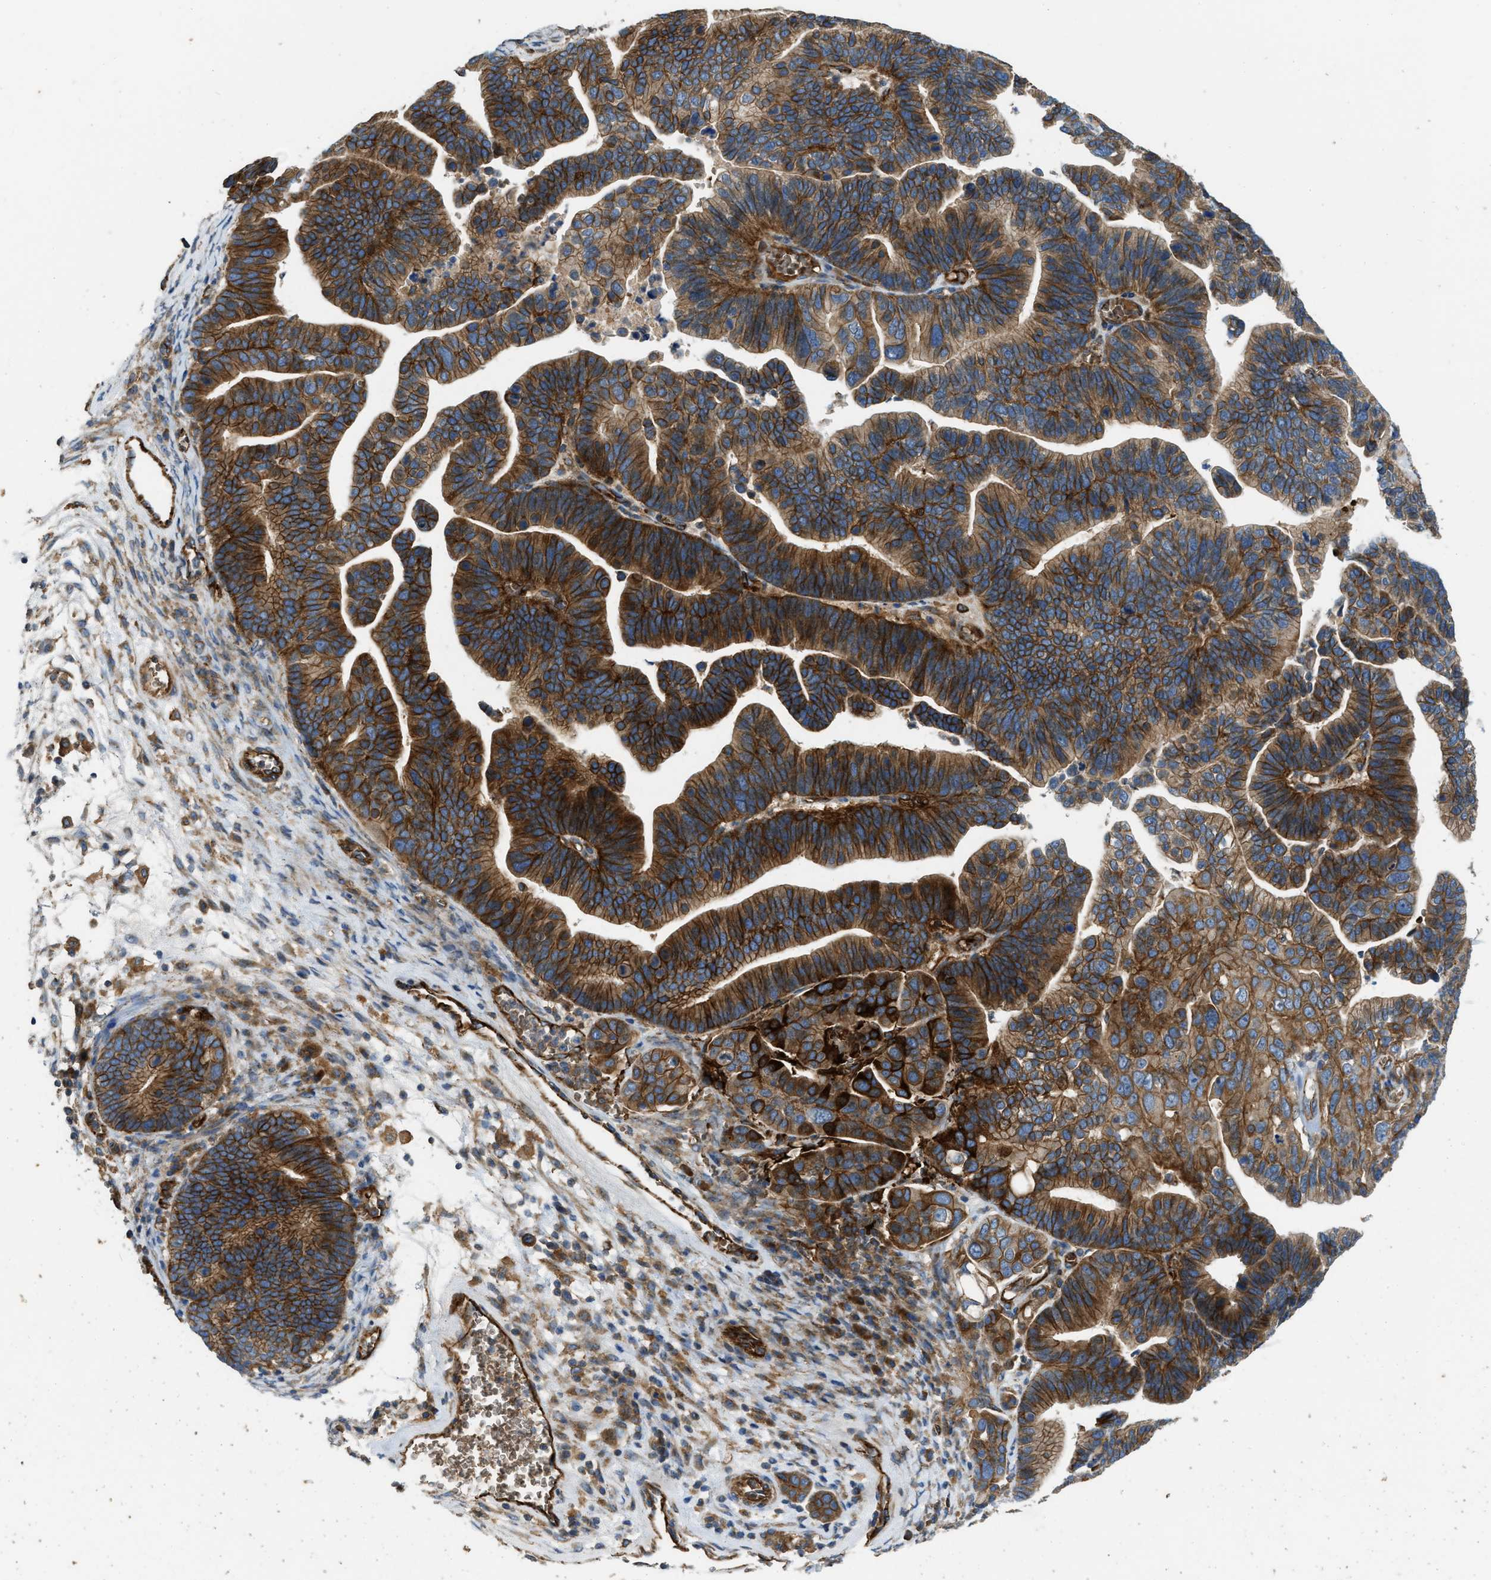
{"staining": {"intensity": "strong", "quantity": ">75%", "location": "cytoplasmic/membranous"}, "tissue": "ovarian cancer", "cell_type": "Tumor cells", "image_type": "cancer", "snomed": [{"axis": "morphology", "description": "Cystadenocarcinoma, serous, NOS"}, {"axis": "topography", "description": "Ovary"}], "caption": "An image of human ovarian cancer (serous cystadenocarcinoma) stained for a protein shows strong cytoplasmic/membranous brown staining in tumor cells. The staining was performed using DAB, with brown indicating positive protein expression. Nuclei are stained blue with hematoxylin.", "gene": "ERC1", "patient": {"sex": "female", "age": 56}}